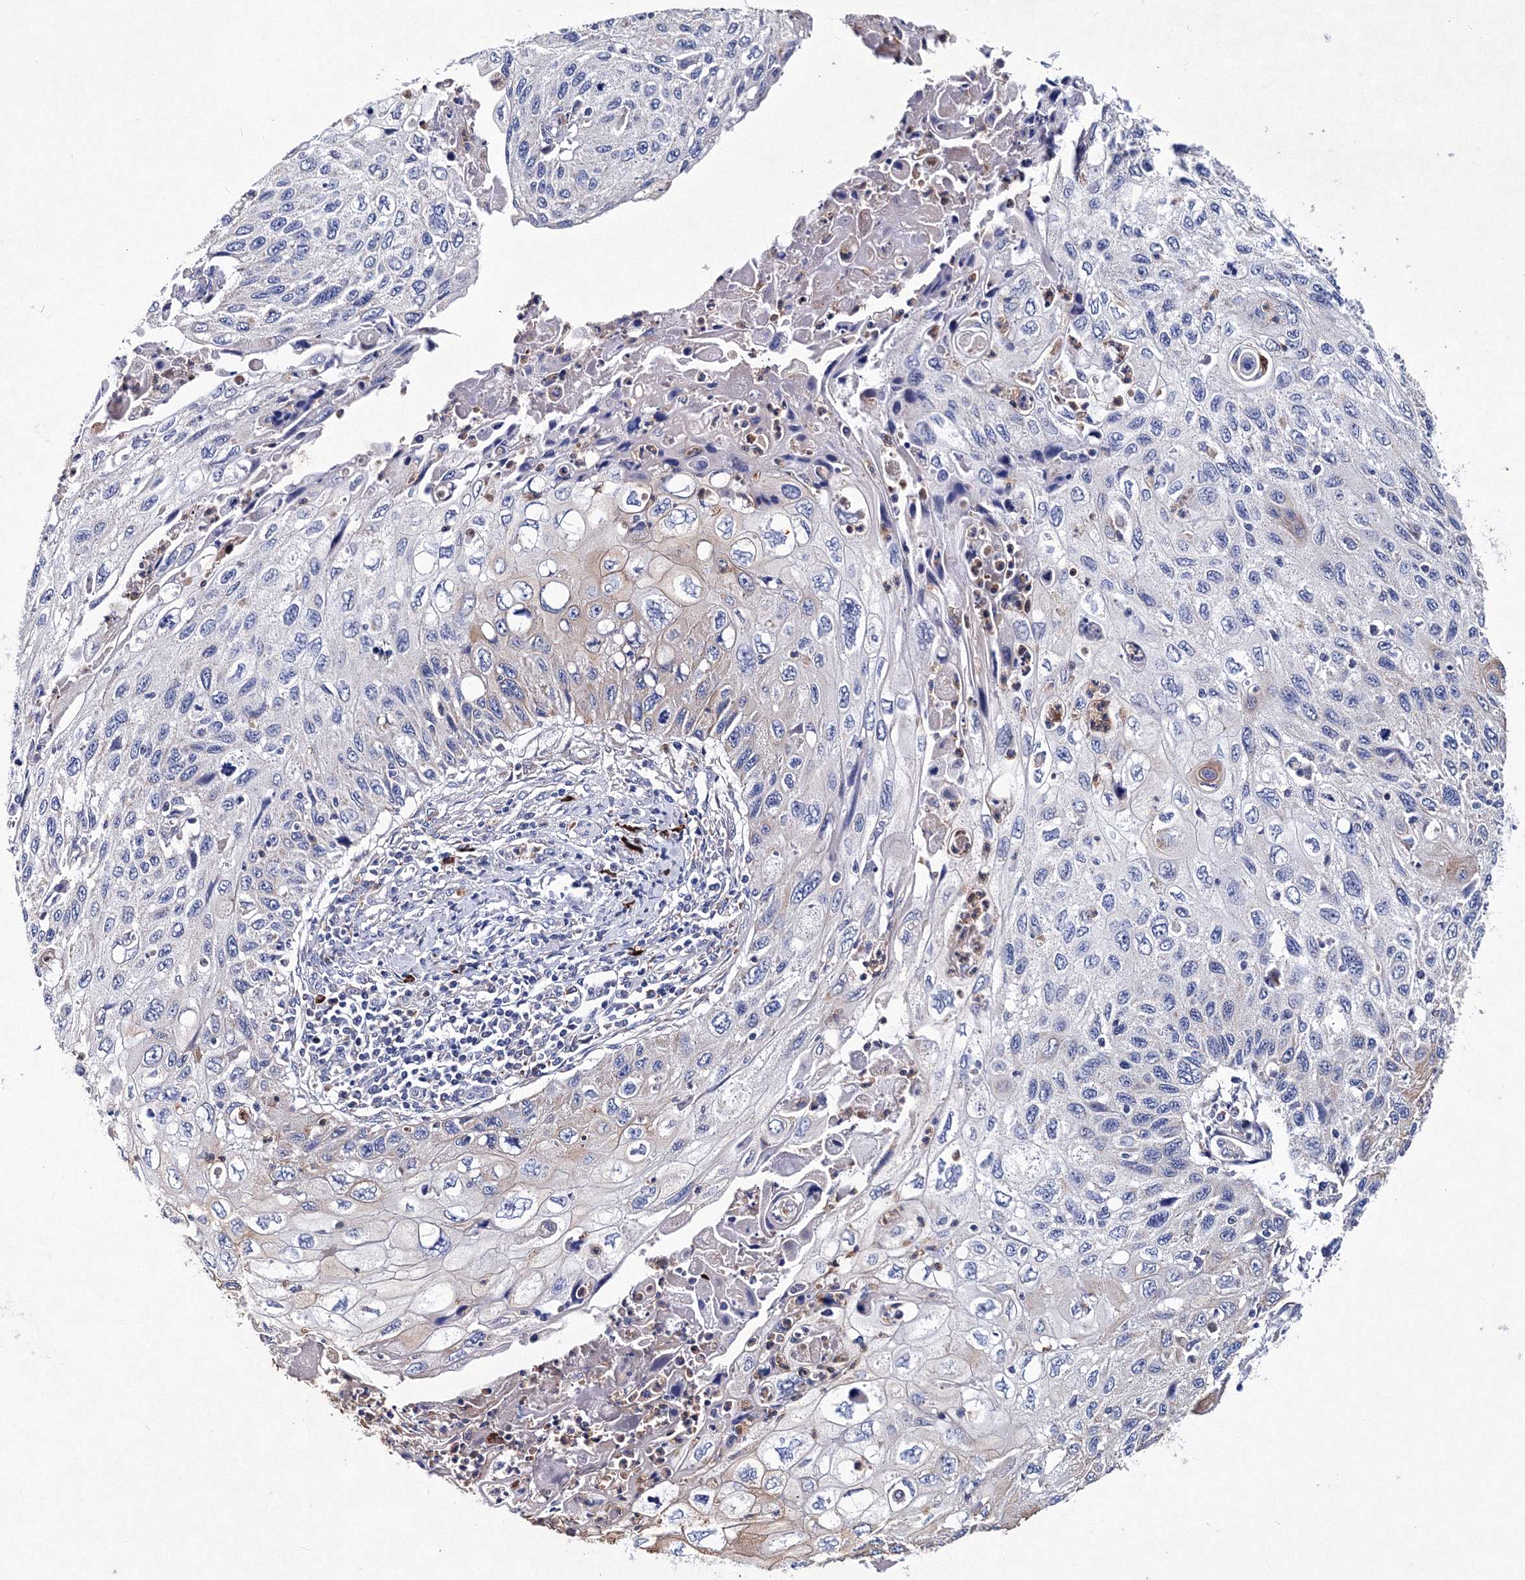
{"staining": {"intensity": "weak", "quantity": "<25%", "location": "cytoplasmic/membranous"}, "tissue": "cervical cancer", "cell_type": "Tumor cells", "image_type": "cancer", "snomed": [{"axis": "morphology", "description": "Squamous cell carcinoma, NOS"}, {"axis": "topography", "description": "Cervix"}], "caption": "The image reveals no staining of tumor cells in cervical cancer.", "gene": "TRPM2", "patient": {"sex": "female", "age": 70}}